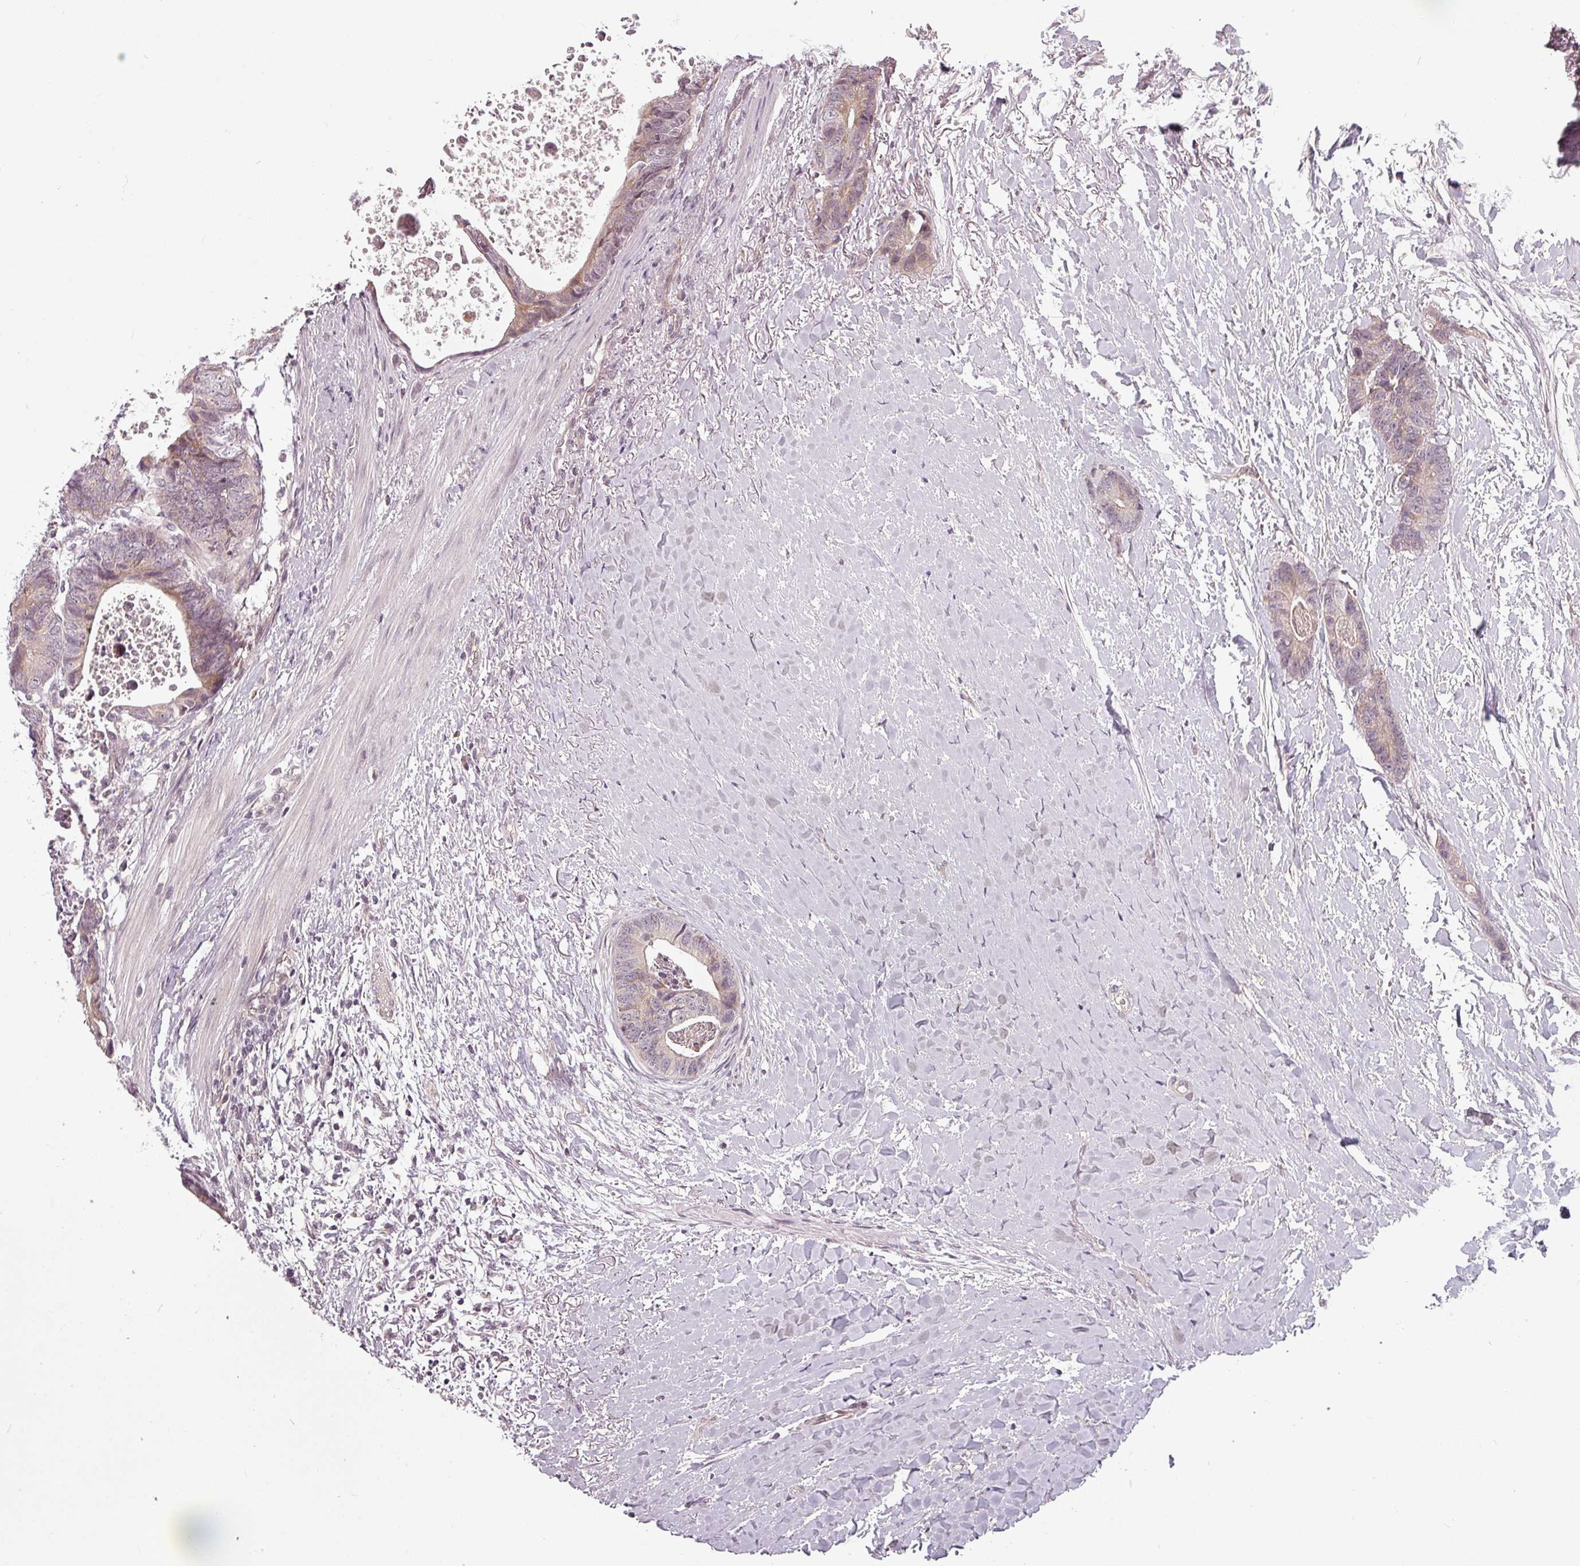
{"staining": {"intensity": "weak", "quantity": "<25%", "location": "cytoplasmic/membranous"}, "tissue": "colorectal cancer", "cell_type": "Tumor cells", "image_type": "cancer", "snomed": [{"axis": "morphology", "description": "Adenocarcinoma, NOS"}, {"axis": "topography", "description": "Colon"}], "caption": "The immunohistochemistry photomicrograph has no significant expression in tumor cells of colorectal adenocarcinoma tissue.", "gene": "CLIC1", "patient": {"sex": "female", "age": 57}}